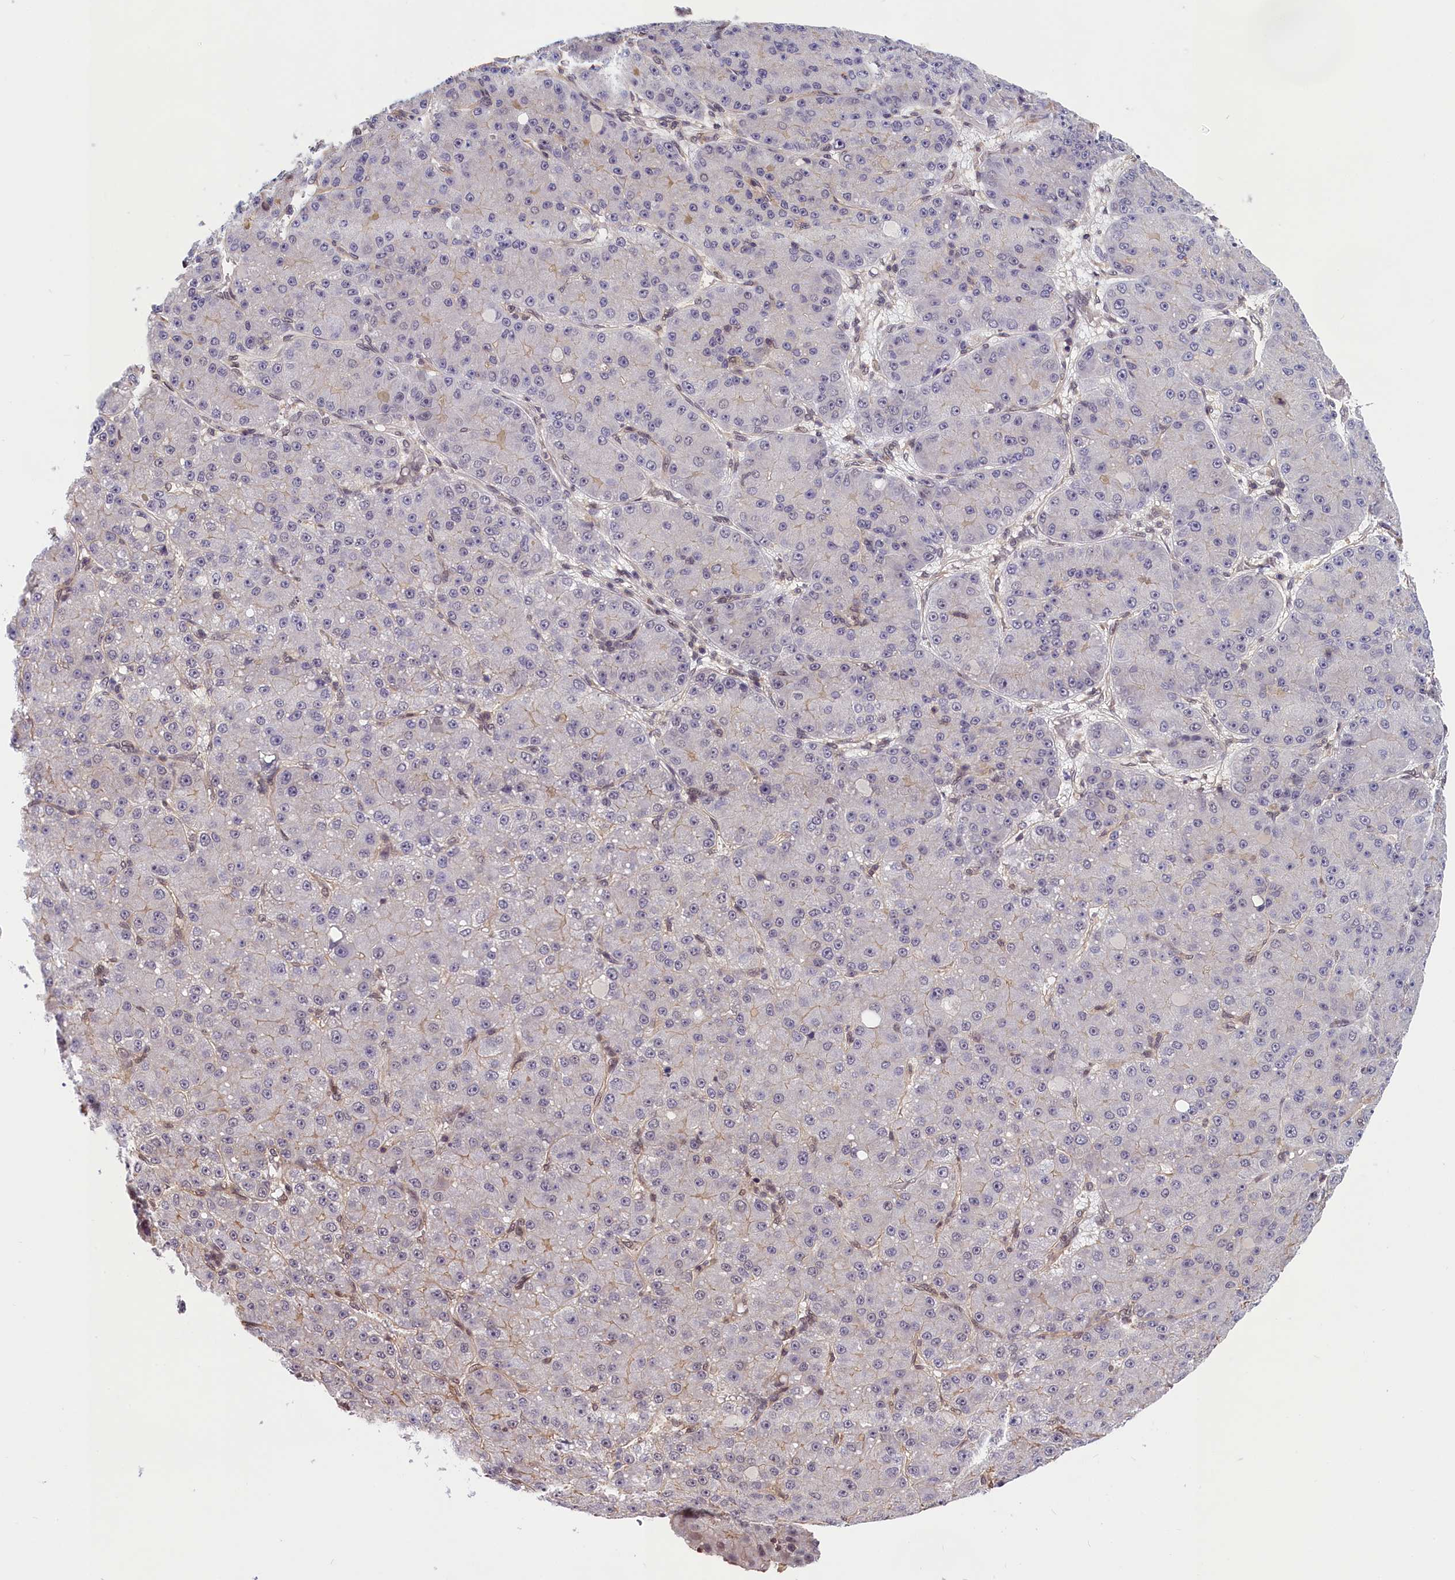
{"staining": {"intensity": "negative", "quantity": "none", "location": "none"}, "tissue": "liver cancer", "cell_type": "Tumor cells", "image_type": "cancer", "snomed": [{"axis": "morphology", "description": "Carcinoma, Hepatocellular, NOS"}, {"axis": "topography", "description": "Liver"}], "caption": "Micrograph shows no protein positivity in tumor cells of hepatocellular carcinoma (liver) tissue. Nuclei are stained in blue.", "gene": "ZC3H4", "patient": {"sex": "male", "age": 67}}